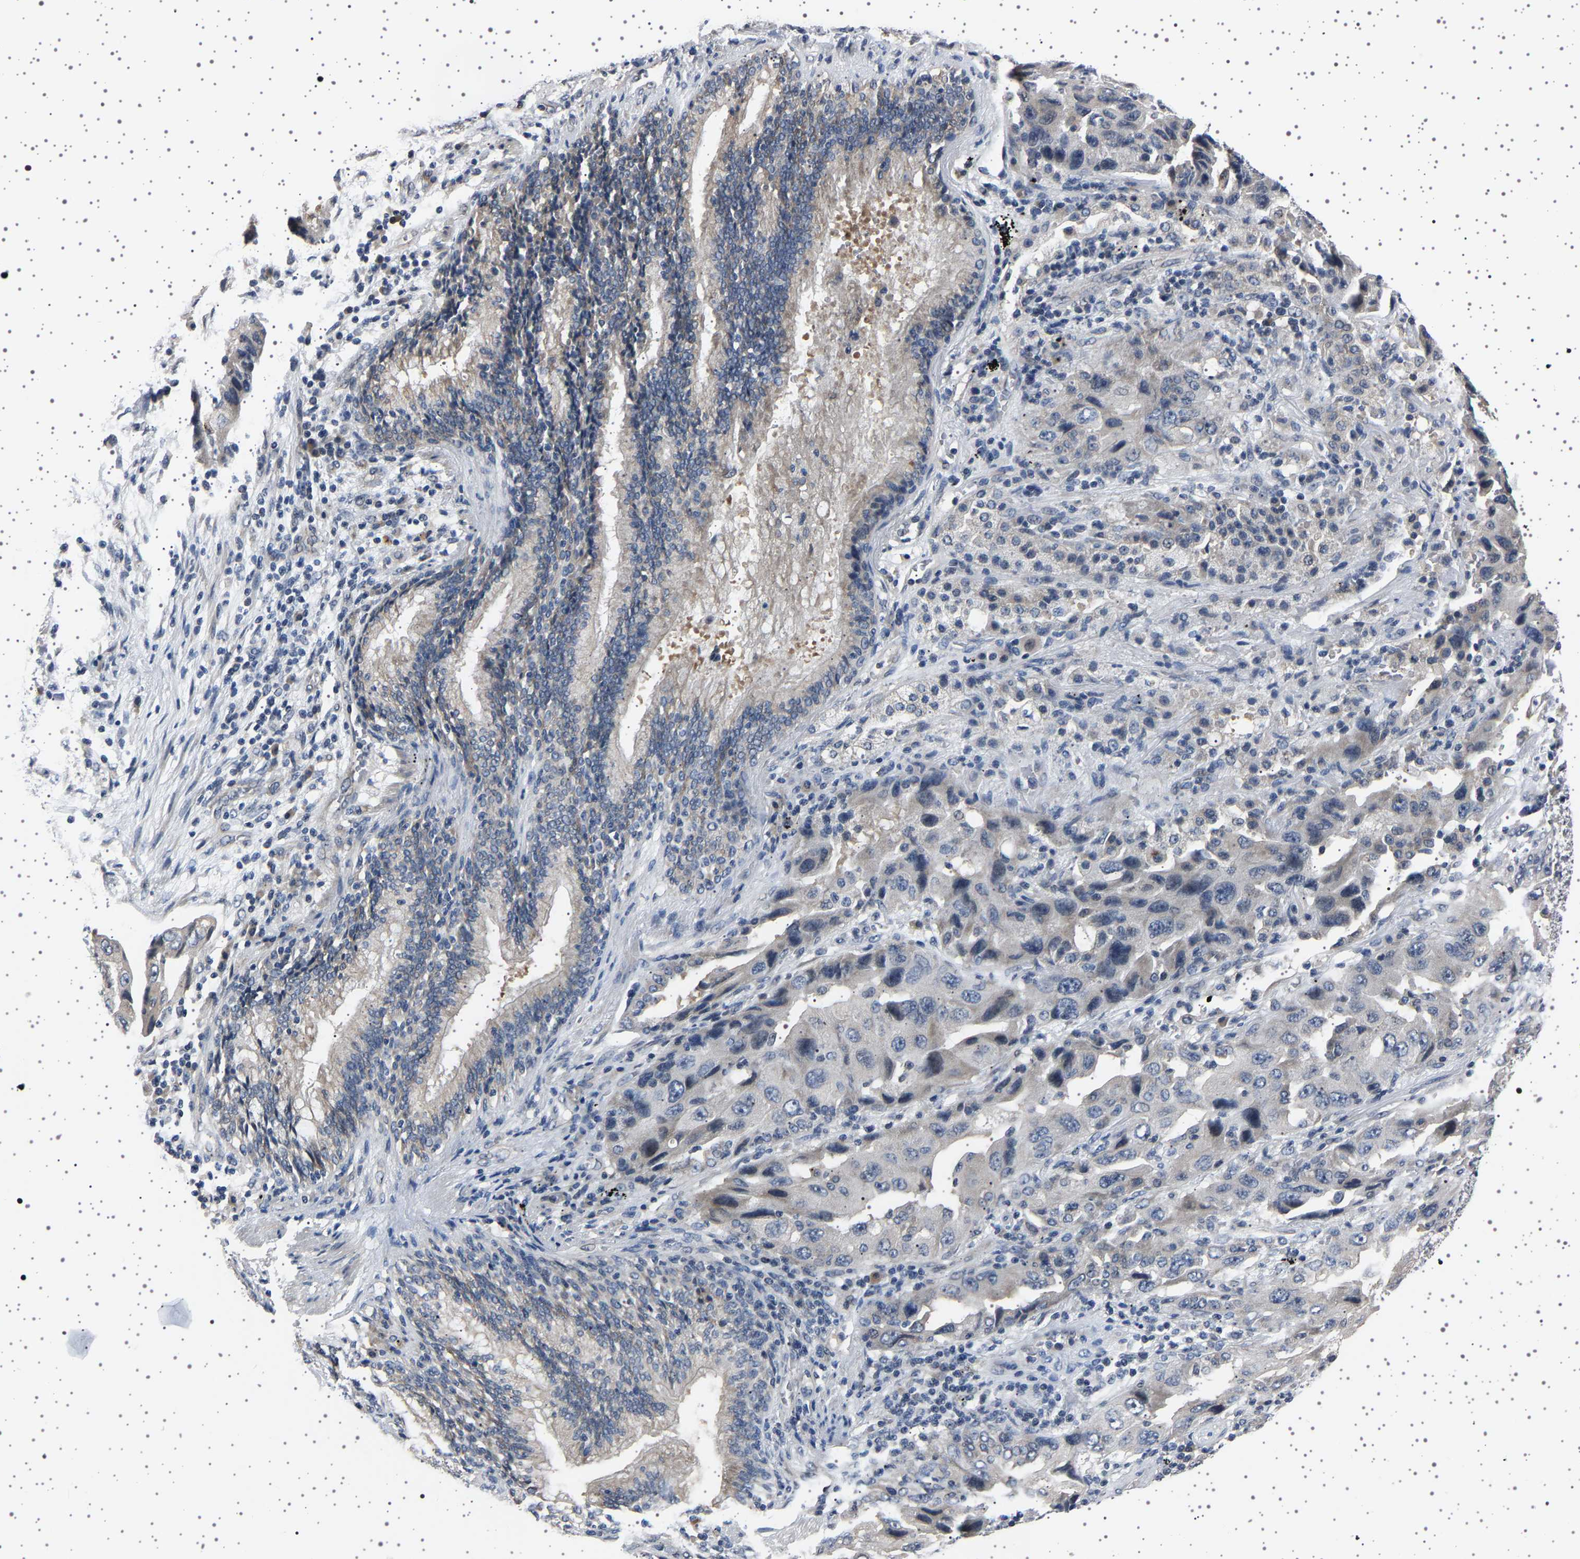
{"staining": {"intensity": "weak", "quantity": "<25%", "location": "cytoplasmic/membranous"}, "tissue": "lung cancer", "cell_type": "Tumor cells", "image_type": "cancer", "snomed": [{"axis": "morphology", "description": "Adenocarcinoma, NOS"}, {"axis": "topography", "description": "Lung"}], "caption": "Histopathology image shows no significant protein positivity in tumor cells of adenocarcinoma (lung).", "gene": "IL10RB", "patient": {"sex": "female", "age": 65}}